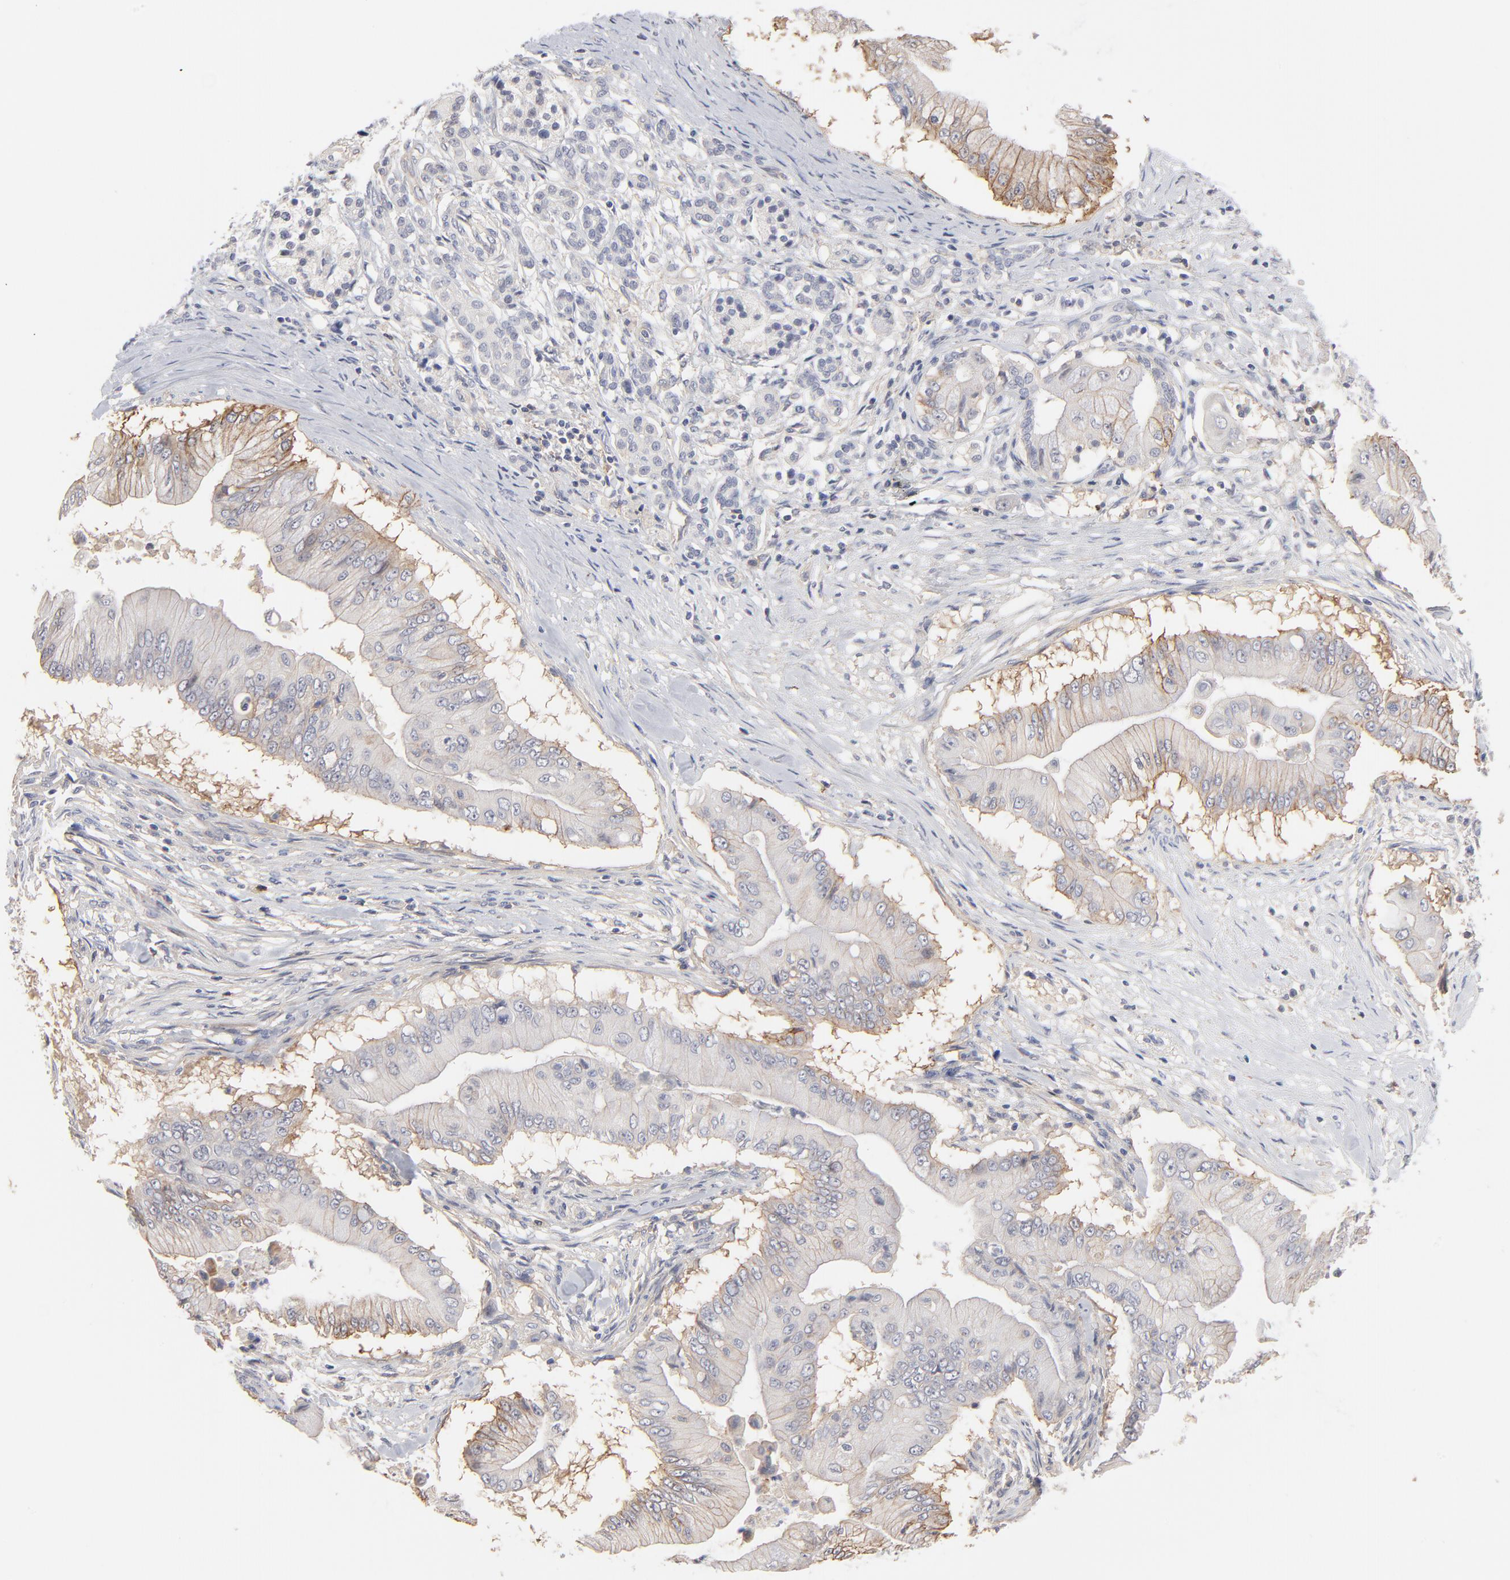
{"staining": {"intensity": "moderate", "quantity": "25%-75%", "location": "cytoplasmic/membranous"}, "tissue": "pancreatic cancer", "cell_type": "Tumor cells", "image_type": "cancer", "snomed": [{"axis": "morphology", "description": "Adenocarcinoma, NOS"}, {"axis": "topography", "description": "Pancreas"}], "caption": "Immunohistochemical staining of human pancreatic adenocarcinoma demonstrates medium levels of moderate cytoplasmic/membranous expression in about 25%-75% of tumor cells. (DAB = brown stain, brightfield microscopy at high magnification).", "gene": "SLC16A1", "patient": {"sex": "male", "age": 62}}